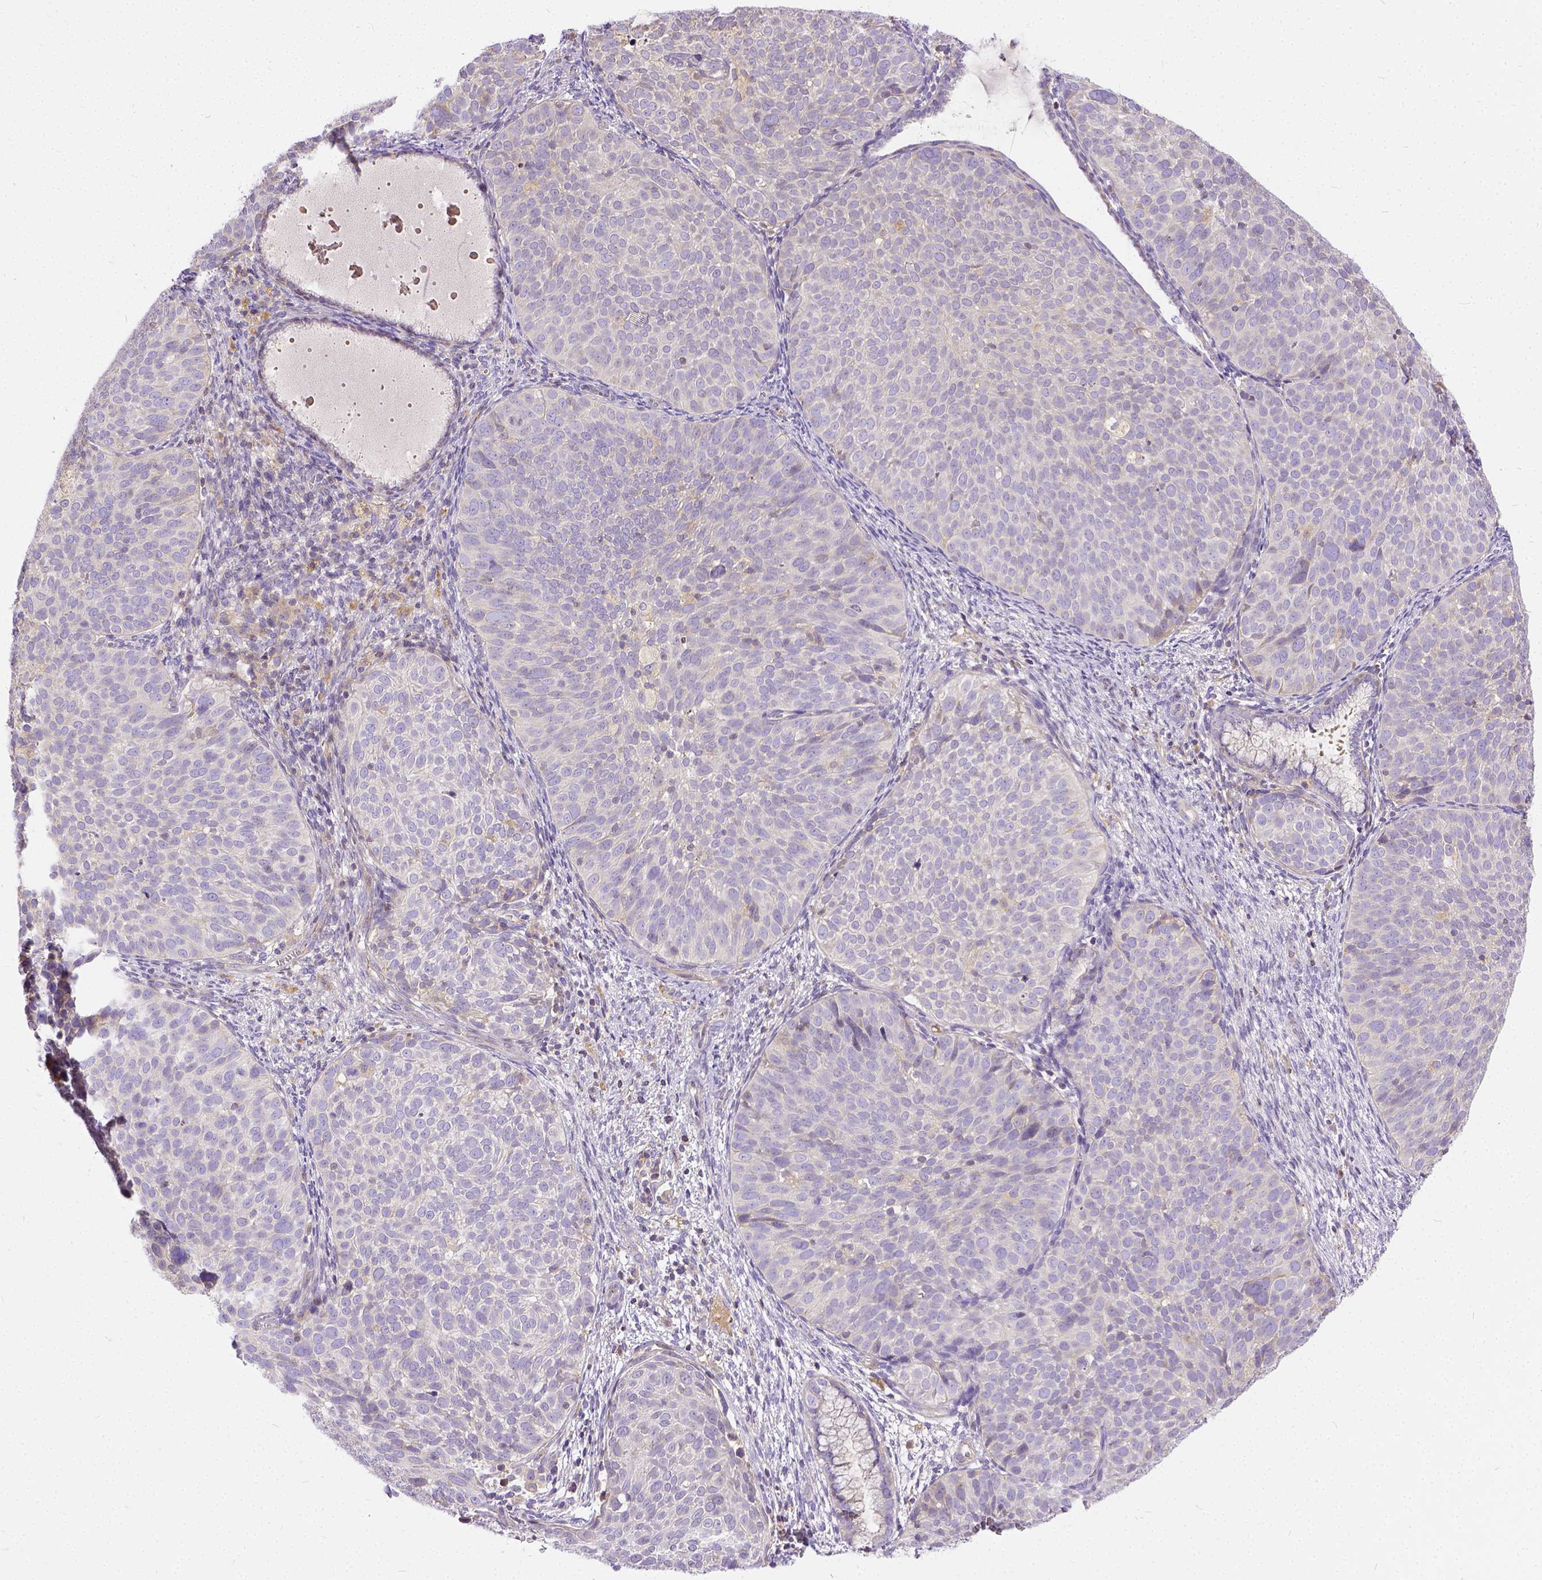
{"staining": {"intensity": "negative", "quantity": "none", "location": "none"}, "tissue": "cervical cancer", "cell_type": "Tumor cells", "image_type": "cancer", "snomed": [{"axis": "morphology", "description": "Squamous cell carcinoma, NOS"}, {"axis": "topography", "description": "Cervix"}], "caption": "DAB (3,3'-diaminobenzidine) immunohistochemical staining of cervical squamous cell carcinoma exhibits no significant expression in tumor cells. (Brightfield microscopy of DAB (3,3'-diaminobenzidine) immunohistochemistry at high magnification).", "gene": "CADM4", "patient": {"sex": "female", "age": 39}}